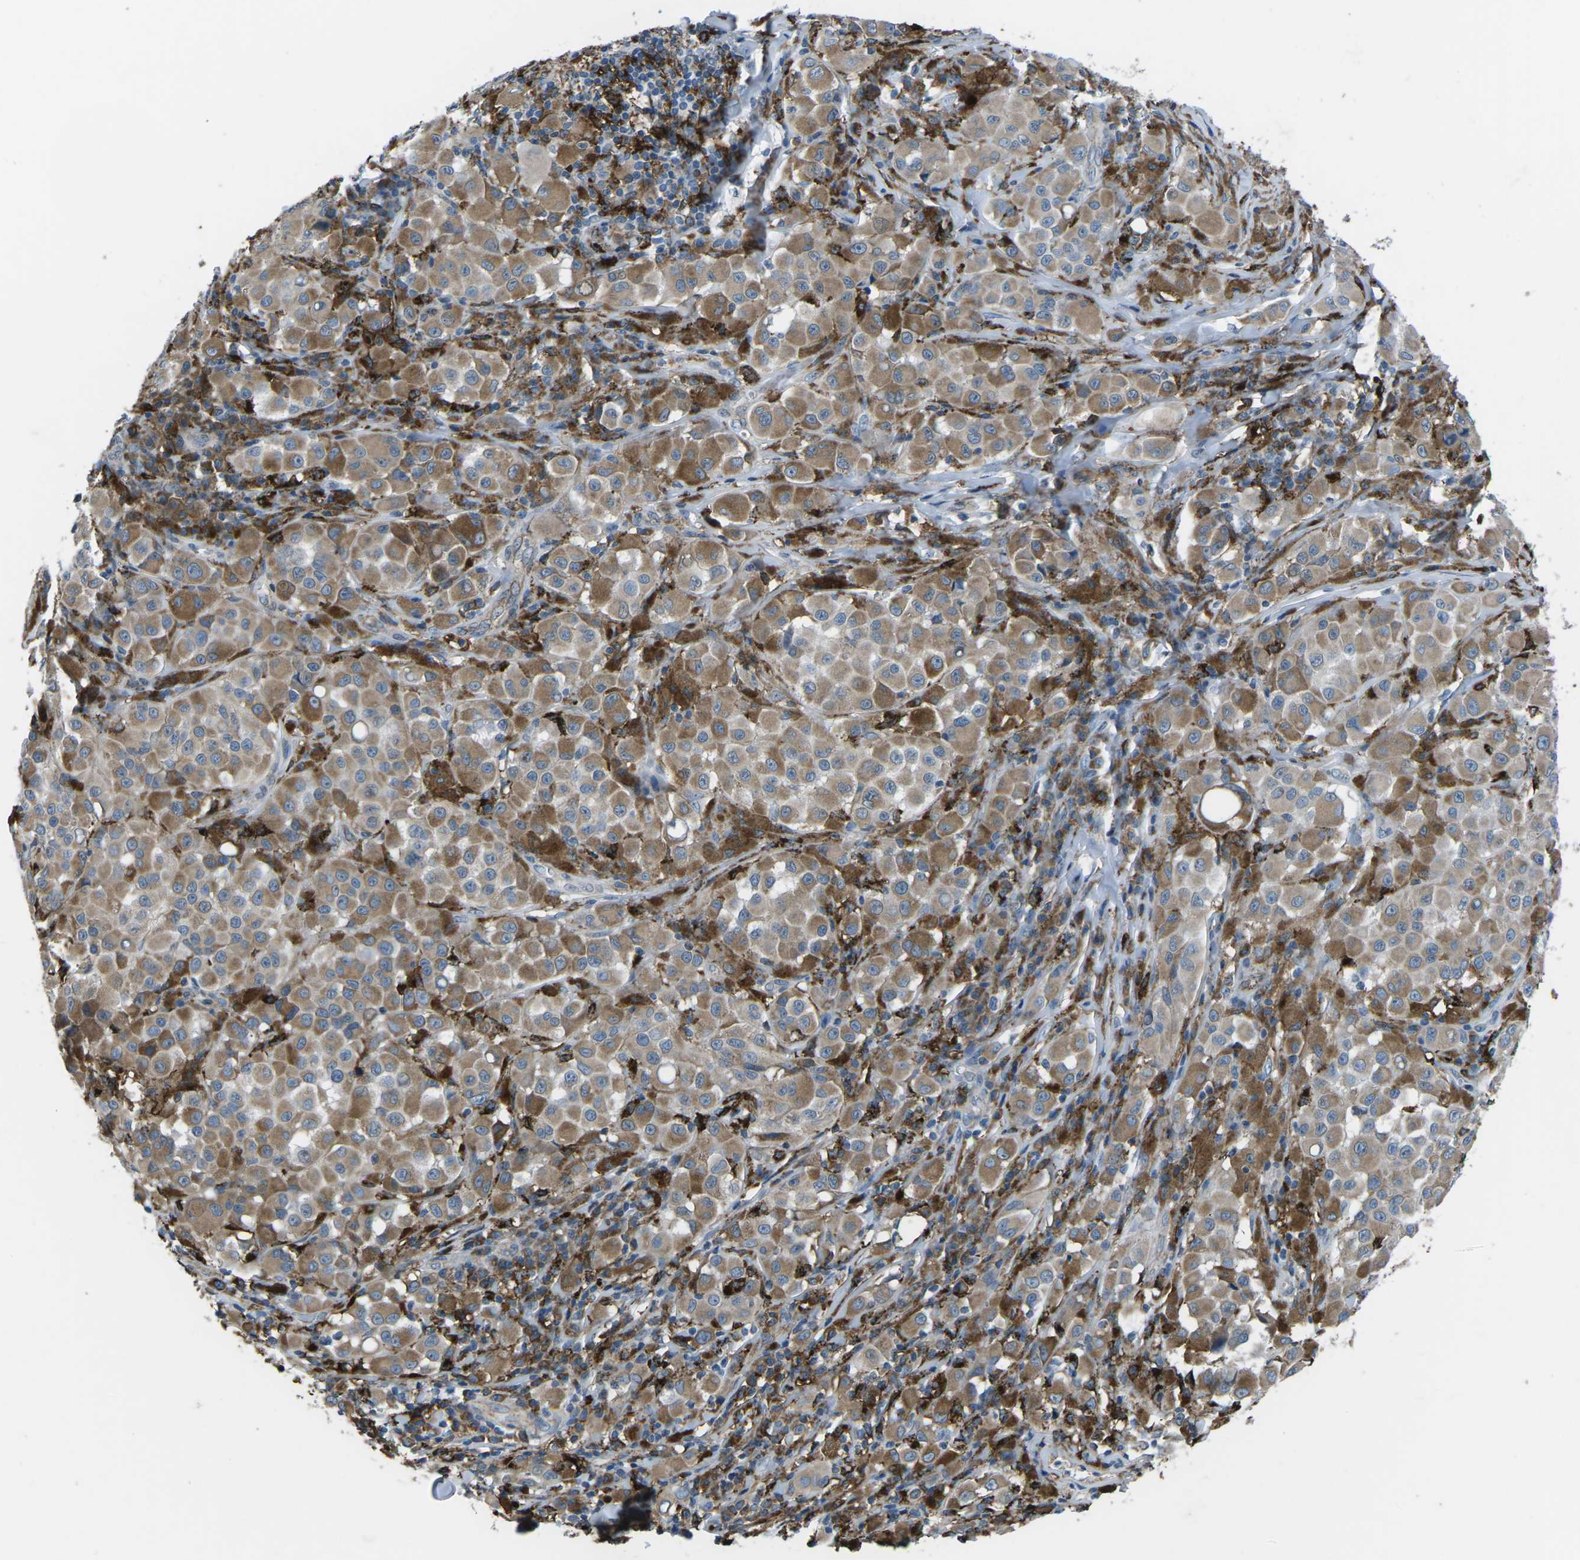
{"staining": {"intensity": "weak", "quantity": ">75%", "location": "cytoplasmic/membranous"}, "tissue": "melanoma", "cell_type": "Tumor cells", "image_type": "cancer", "snomed": [{"axis": "morphology", "description": "Malignant melanoma, NOS"}, {"axis": "topography", "description": "Skin"}], "caption": "Melanoma stained with a protein marker shows weak staining in tumor cells.", "gene": "PTPN1", "patient": {"sex": "male", "age": 84}}